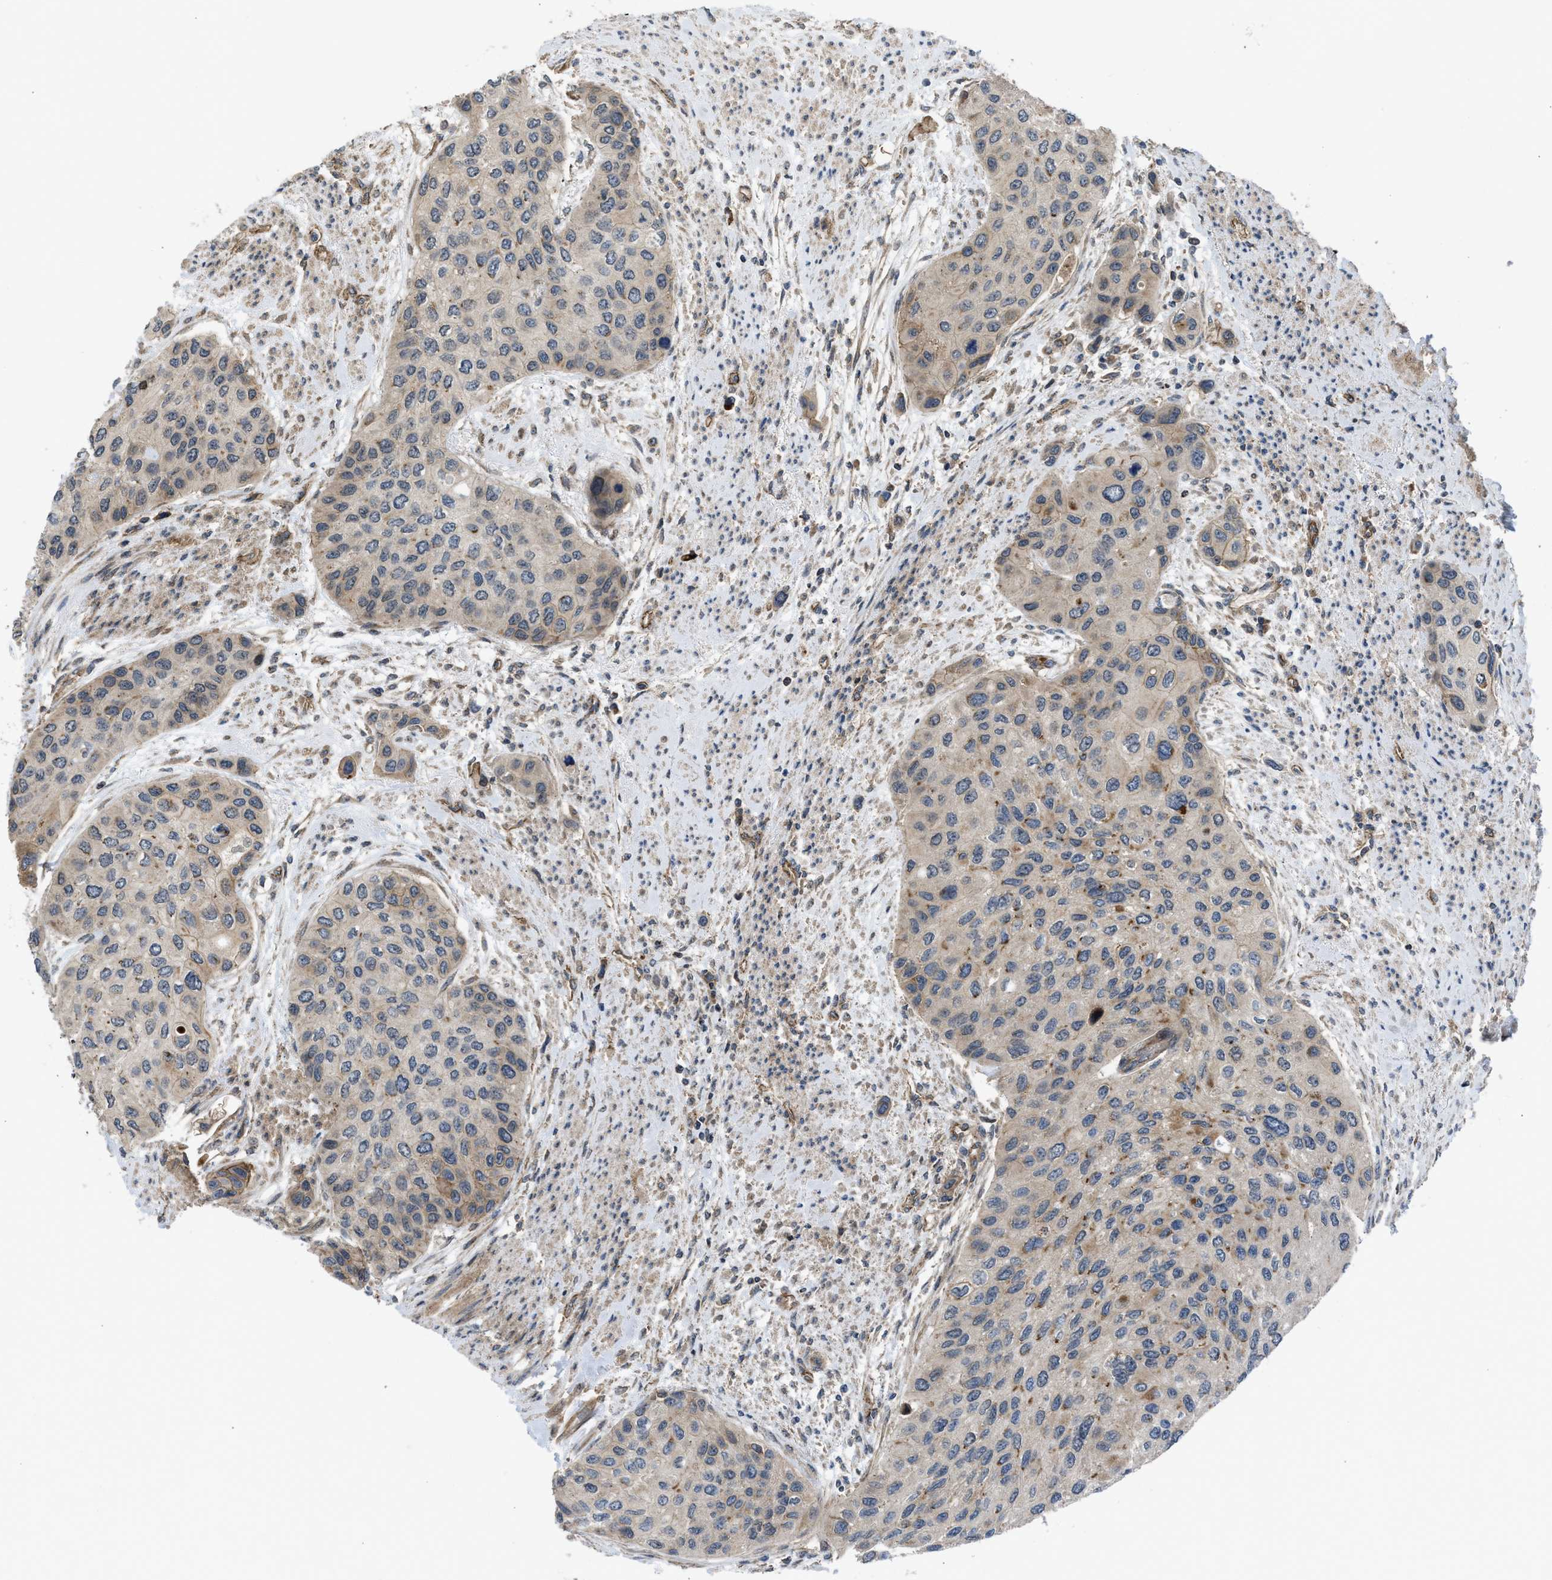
{"staining": {"intensity": "weak", "quantity": ">75%", "location": "cytoplasmic/membranous"}, "tissue": "urothelial cancer", "cell_type": "Tumor cells", "image_type": "cancer", "snomed": [{"axis": "morphology", "description": "Urothelial carcinoma, High grade"}, {"axis": "topography", "description": "Urinary bladder"}], "caption": "Brown immunohistochemical staining in human urothelial carcinoma (high-grade) shows weak cytoplasmic/membranous expression in about >75% of tumor cells.", "gene": "GPATCH2L", "patient": {"sex": "female", "age": 56}}